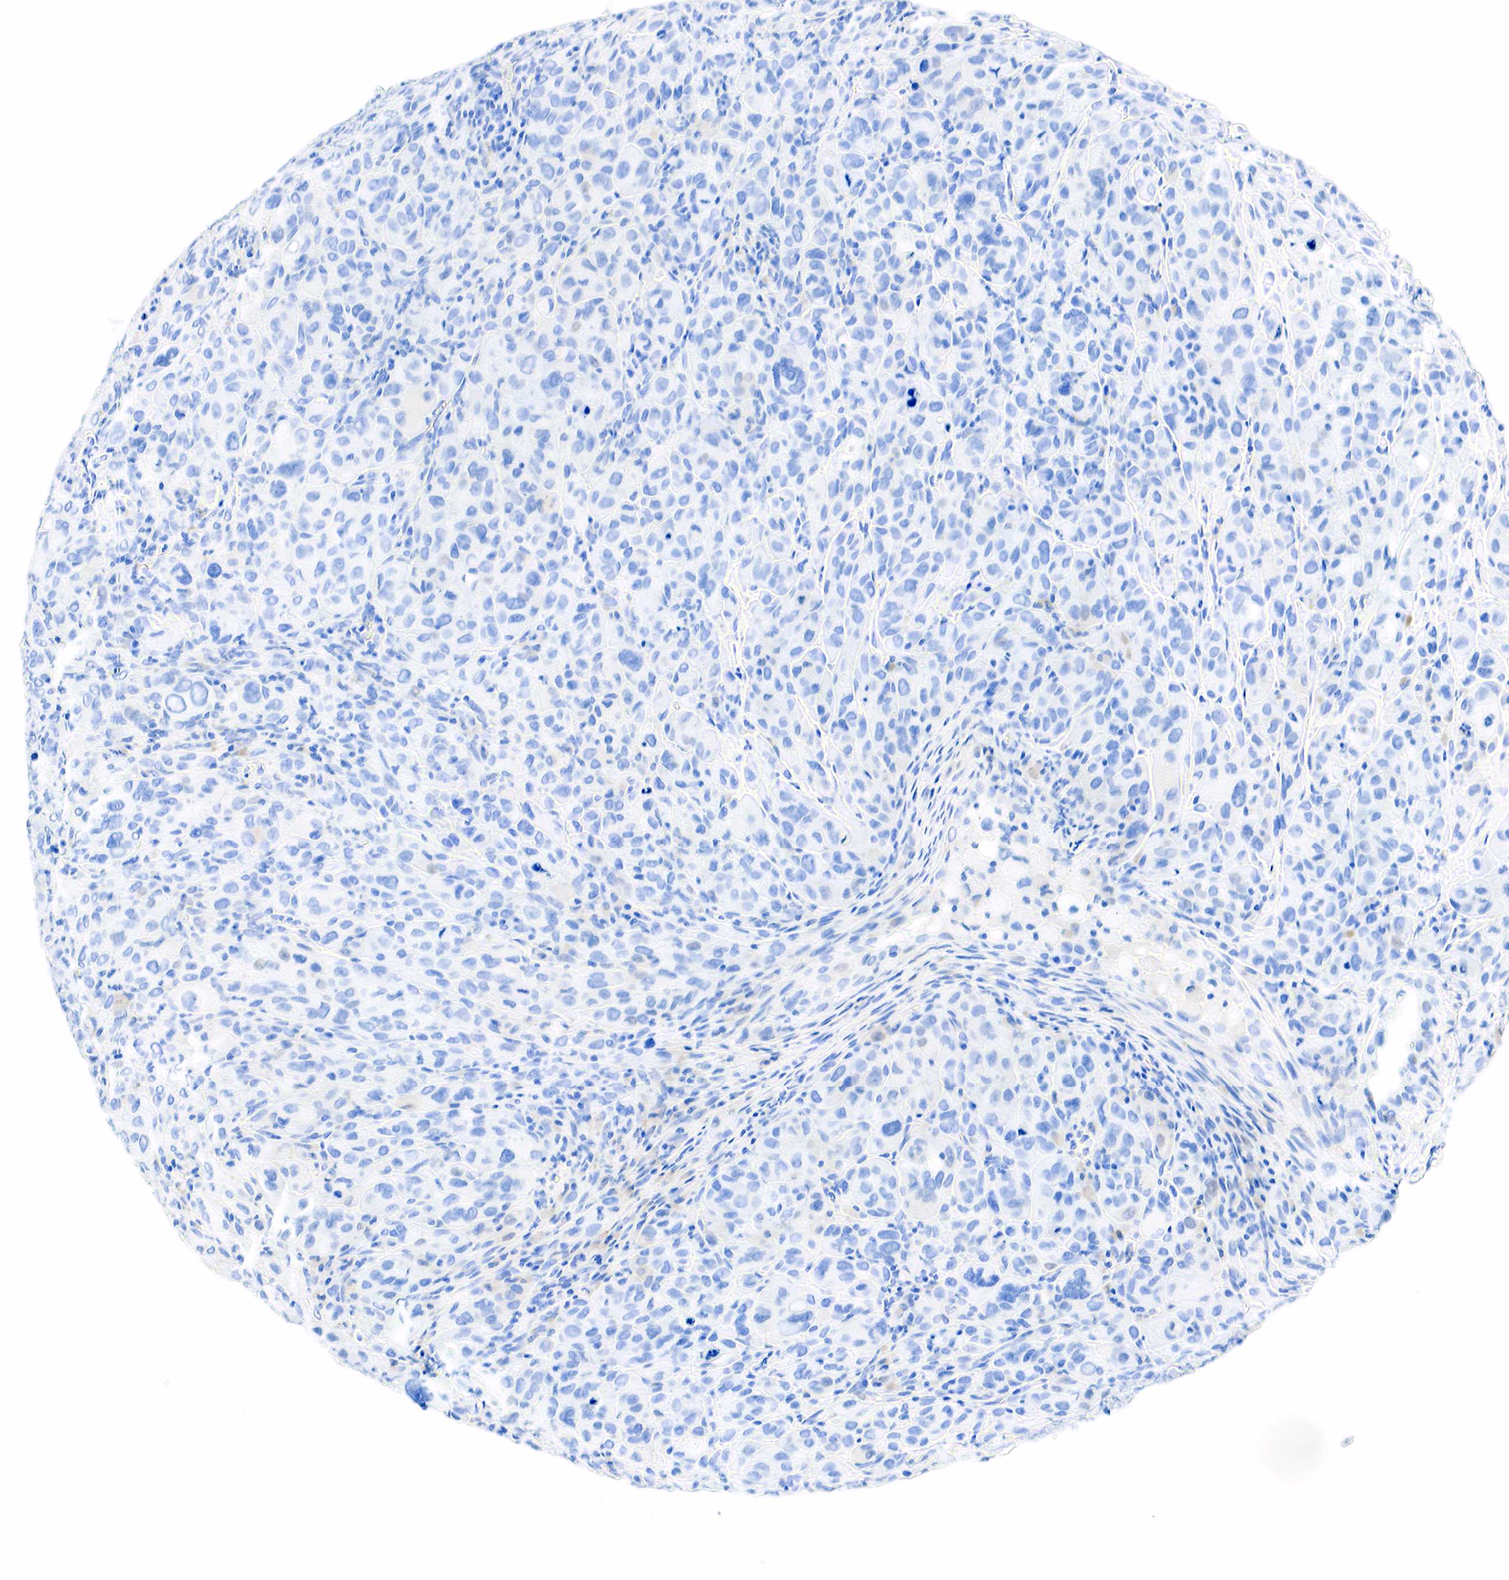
{"staining": {"intensity": "negative", "quantity": "none", "location": "none"}, "tissue": "melanoma", "cell_type": "Tumor cells", "image_type": "cancer", "snomed": [{"axis": "morphology", "description": "Malignant melanoma, Metastatic site"}, {"axis": "topography", "description": "Skin"}], "caption": "Tumor cells are negative for protein expression in human malignant melanoma (metastatic site).", "gene": "PTH", "patient": {"sex": "male", "age": 32}}